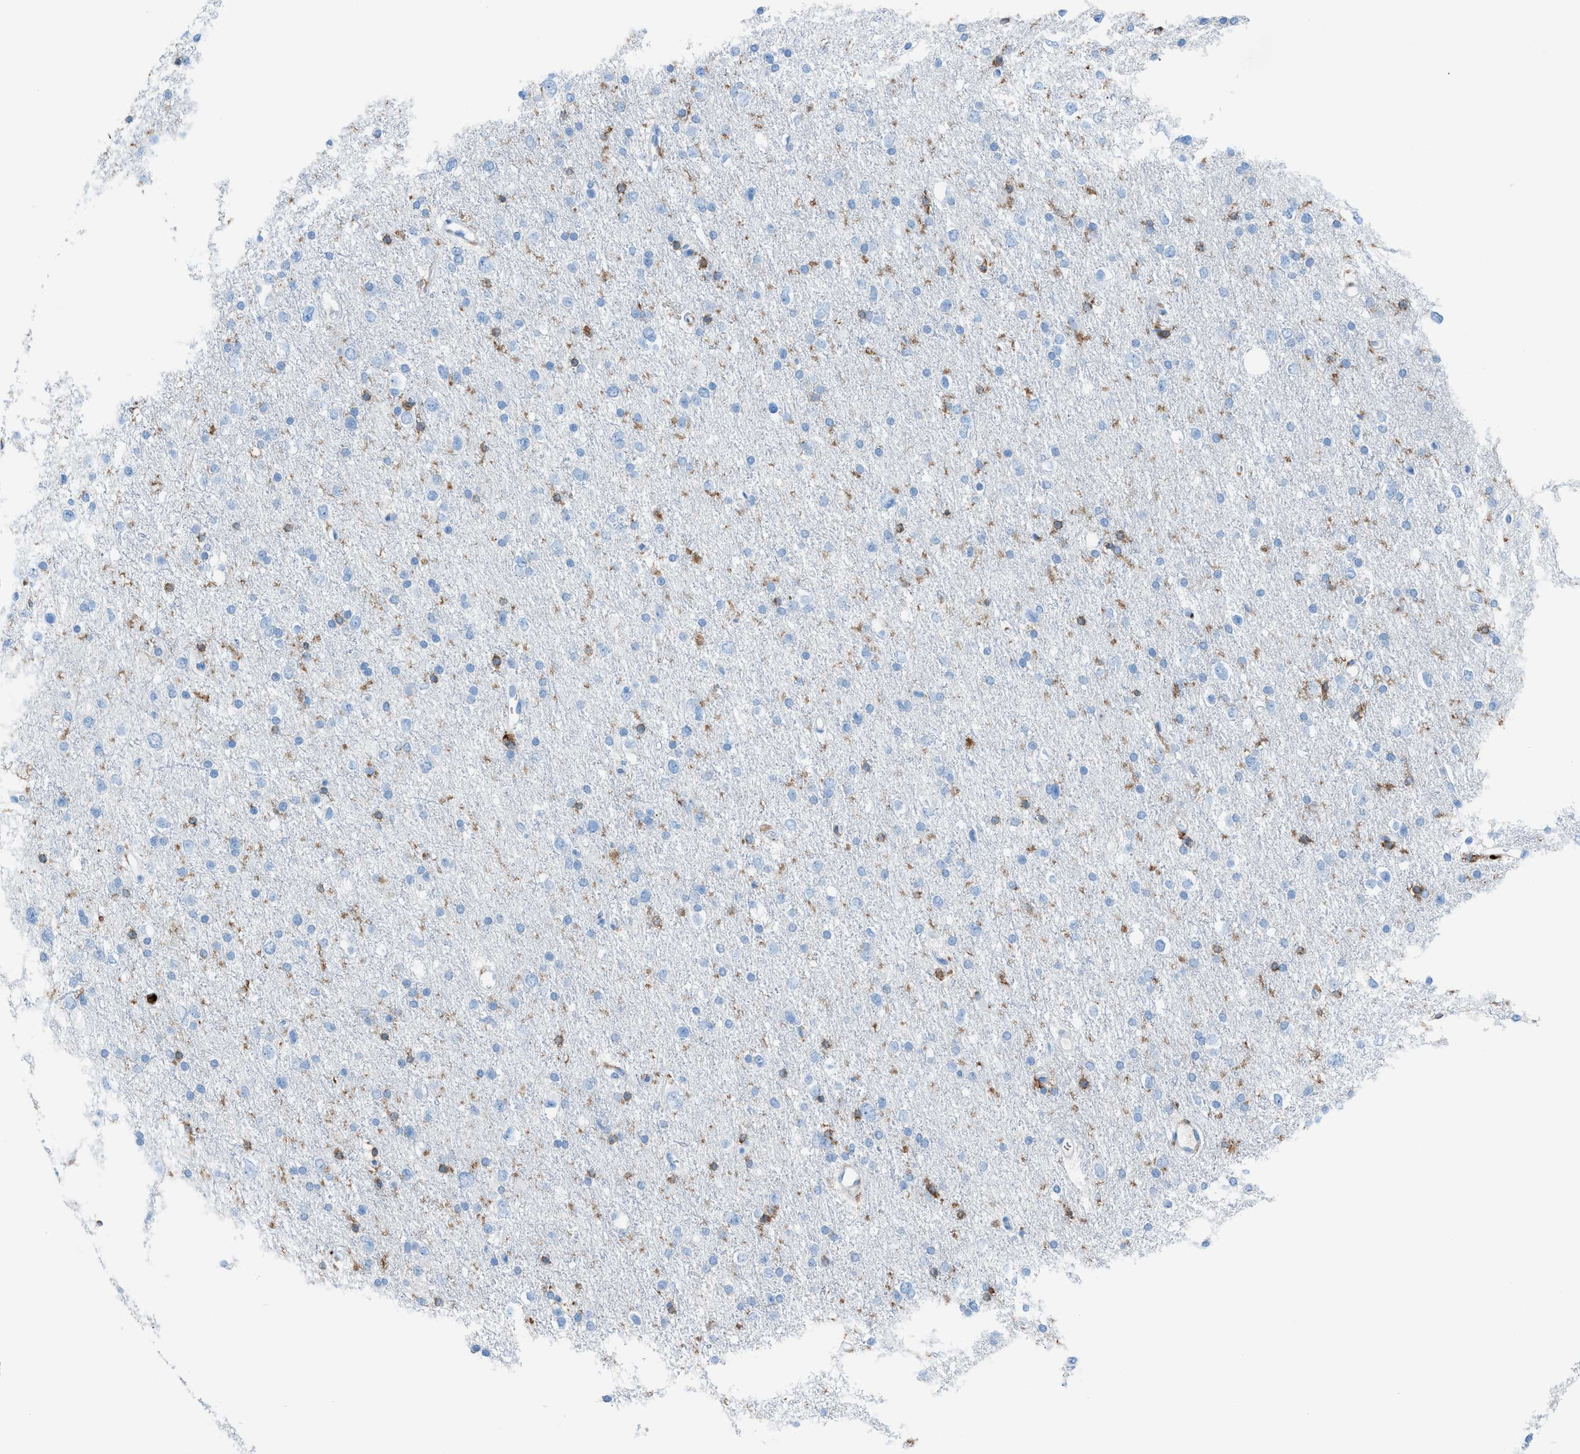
{"staining": {"intensity": "moderate", "quantity": "<25%", "location": "cytoplasmic/membranous"}, "tissue": "glioma", "cell_type": "Tumor cells", "image_type": "cancer", "snomed": [{"axis": "morphology", "description": "Glioma, malignant, Low grade"}, {"axis": "topography", "description": "Brain"}], "caption": "High-magnification brightfield microscopy of glioma stained with DAB (3,3'-diaminobenzidine) (brown) and counterstained with hematoxylin (blue). tumor cells exhibit moderate cytoplasmic/membranous positivity is seen in about<25% of cells.", "gene": "ITGB2", "patient": {"sex": "female", "age": 37}}